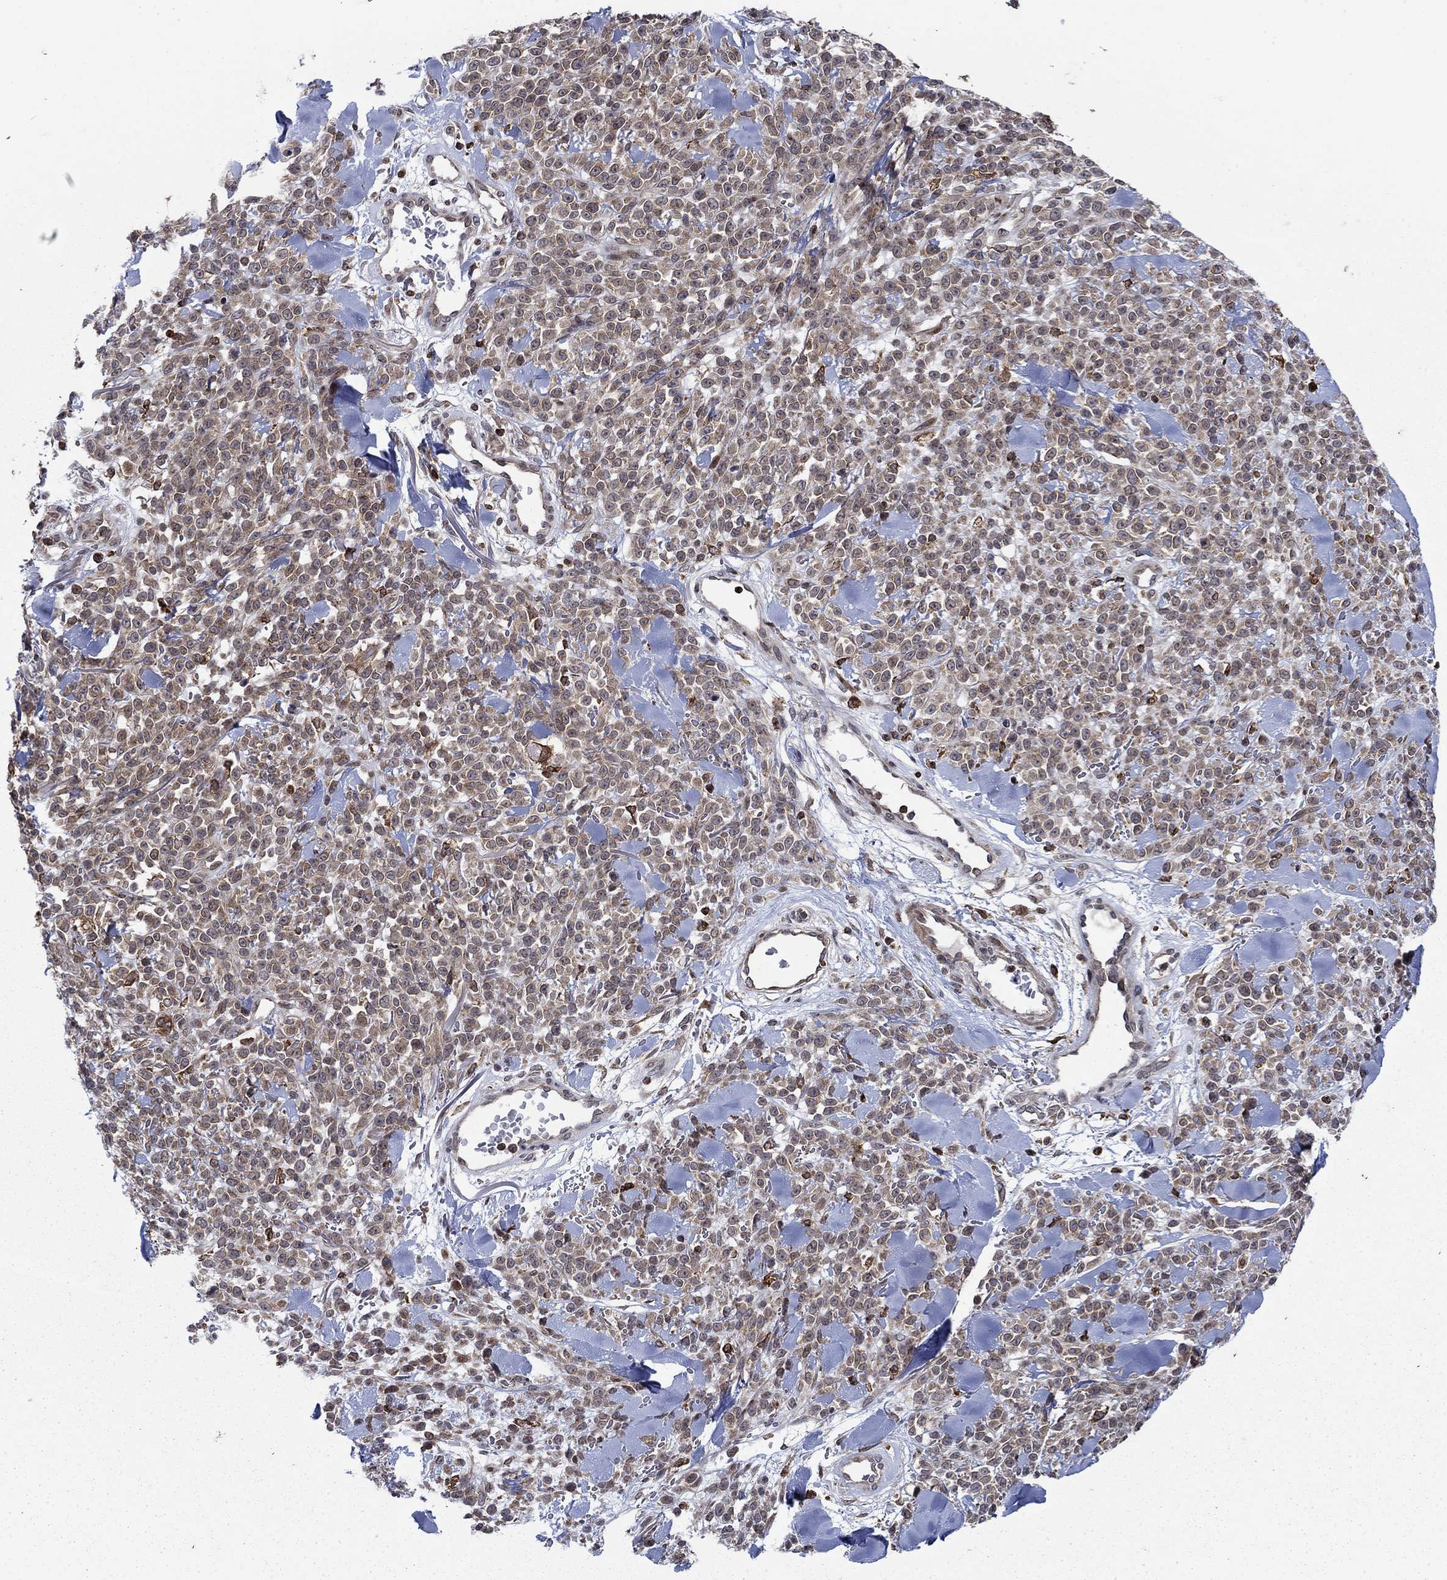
{"staining": {"intensity": "strong", "quantity": "<25%", "location": "cytoplasmic/membranous"}, "tissue": "melanoma", "cell_type": "Tumor cells", "image_type": "cancer", "snomed": [{"axis": "morphology", "description": "Malignant melanoma, NOS"}, {"axis": "topography", "description": "Skin"}, {"axis": "topography", "description": "Skin of trunk"}], "caption": "Protein expression analysis of malignant melanoma reveals strong cytoplasmic/membranous staining in approximately <25% of tumor cells.", "gene": "DHRS7", "patient": {"sex": "male", "age": 74}}